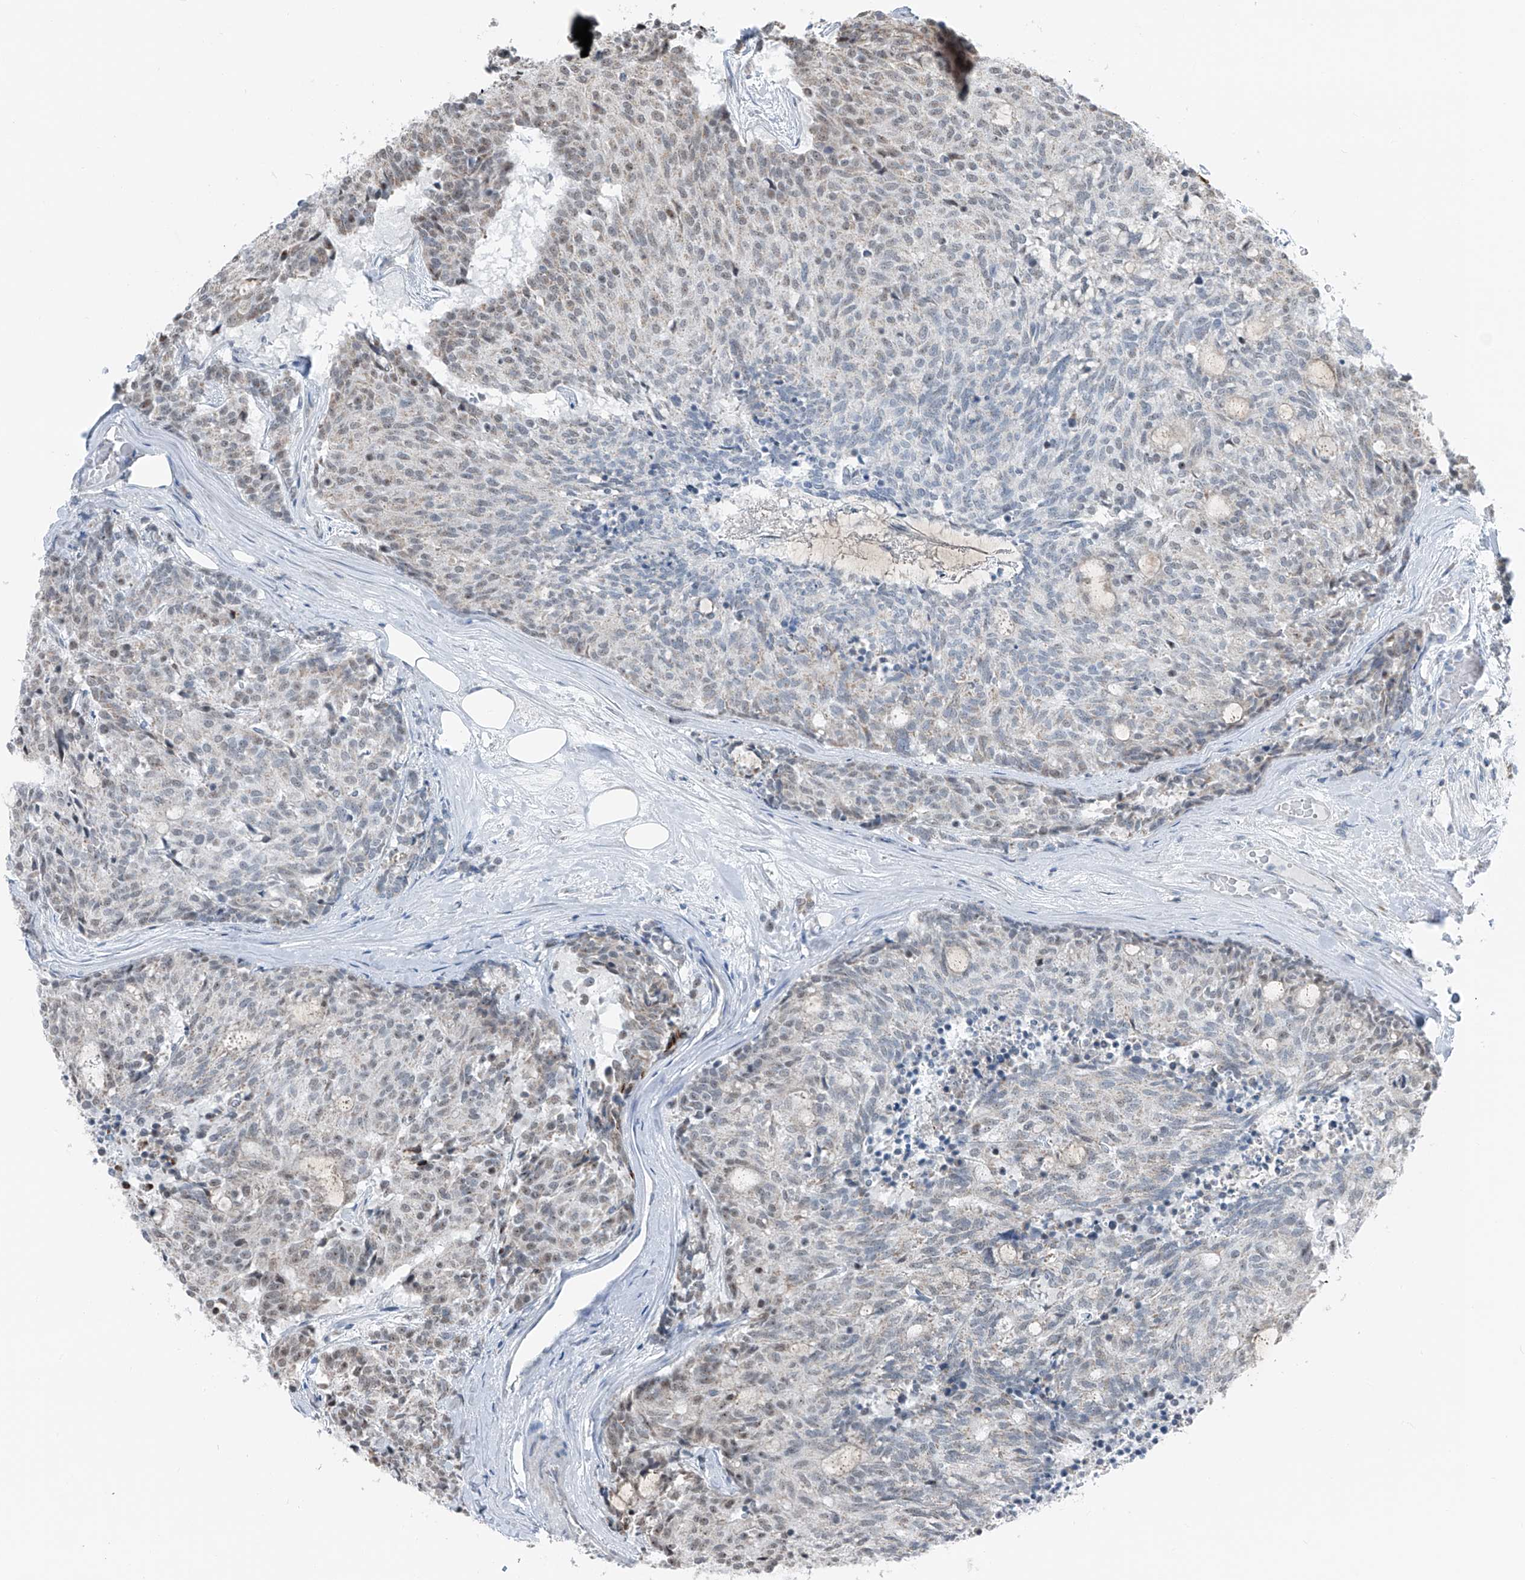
{"staining": {"intensity": "weak", "quantity": "<25%", "location": "nuclear"}, "tissue": "carcinoid", "cell_type": "Tumor cells", "image_type": "cancer", "snomed": [{"axis": "morphology", "description": "Carcinoid, malignant, NOS"}, {"axis": "topography", "description": "Pancreas"}], "caption": "Carcinoid was stained to show a protein in brown. There is no significant staining in tumor cells.", "gene": "DYRK1B", "patient": {"sex": "female", "age": 54}}